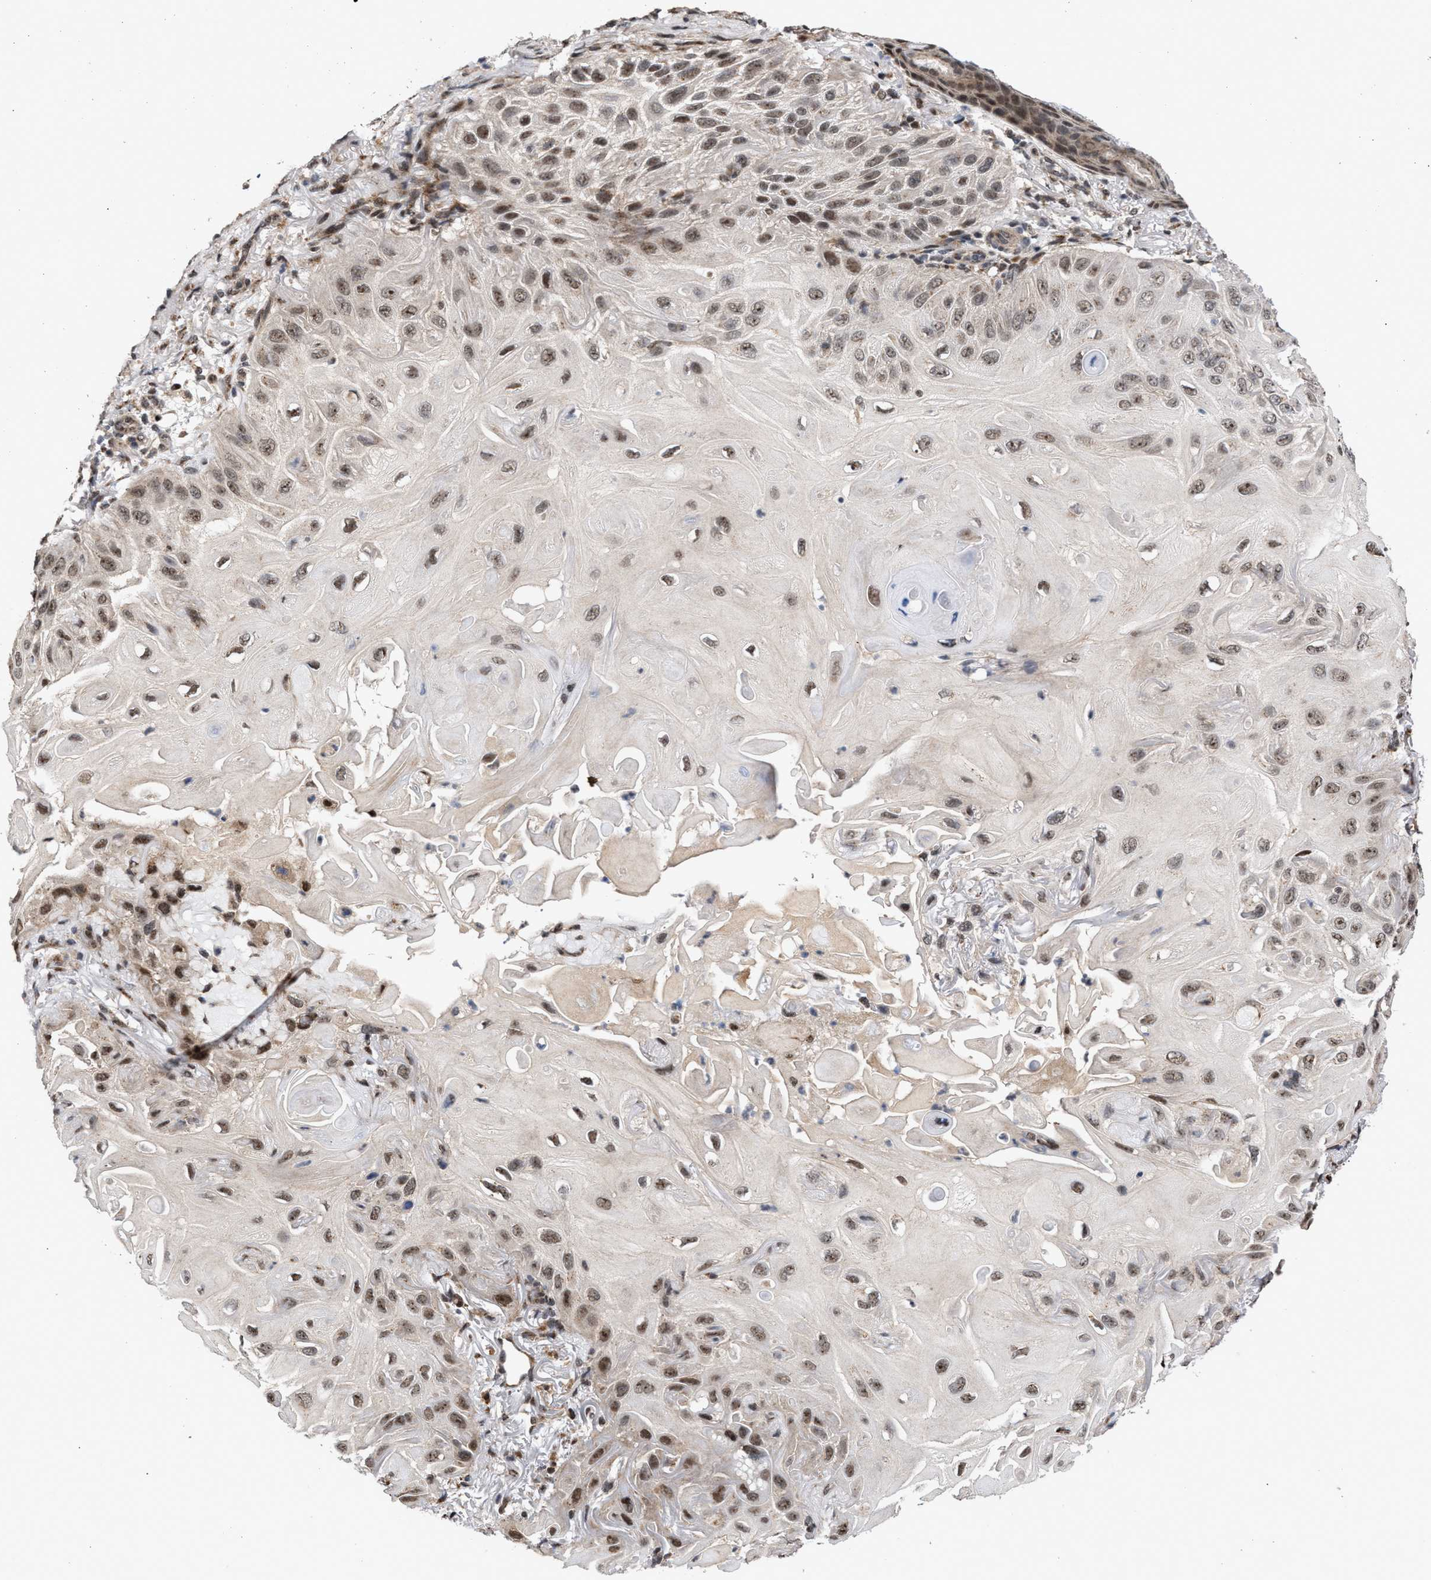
{"staining": {"intensity": "moderate", "quantity": ">75%", "location": "nuclear"}, "tissue": "skin cancer", "cell_type": "Tumor cells", "image_type": "cancer", "snomed": [{"axis": "morphology", "description": "Squamous cell carcinoma, NOS"}, {"axis": "topography", "description": "Skin"}], "caption": "An image of skin cancer (squamous cell carcinoma) stained for a protein reveals moderate nuclear brown staining in tumor cells.", "gene": "MKNK2", "patient": {"sex": "female", "age": 77}}